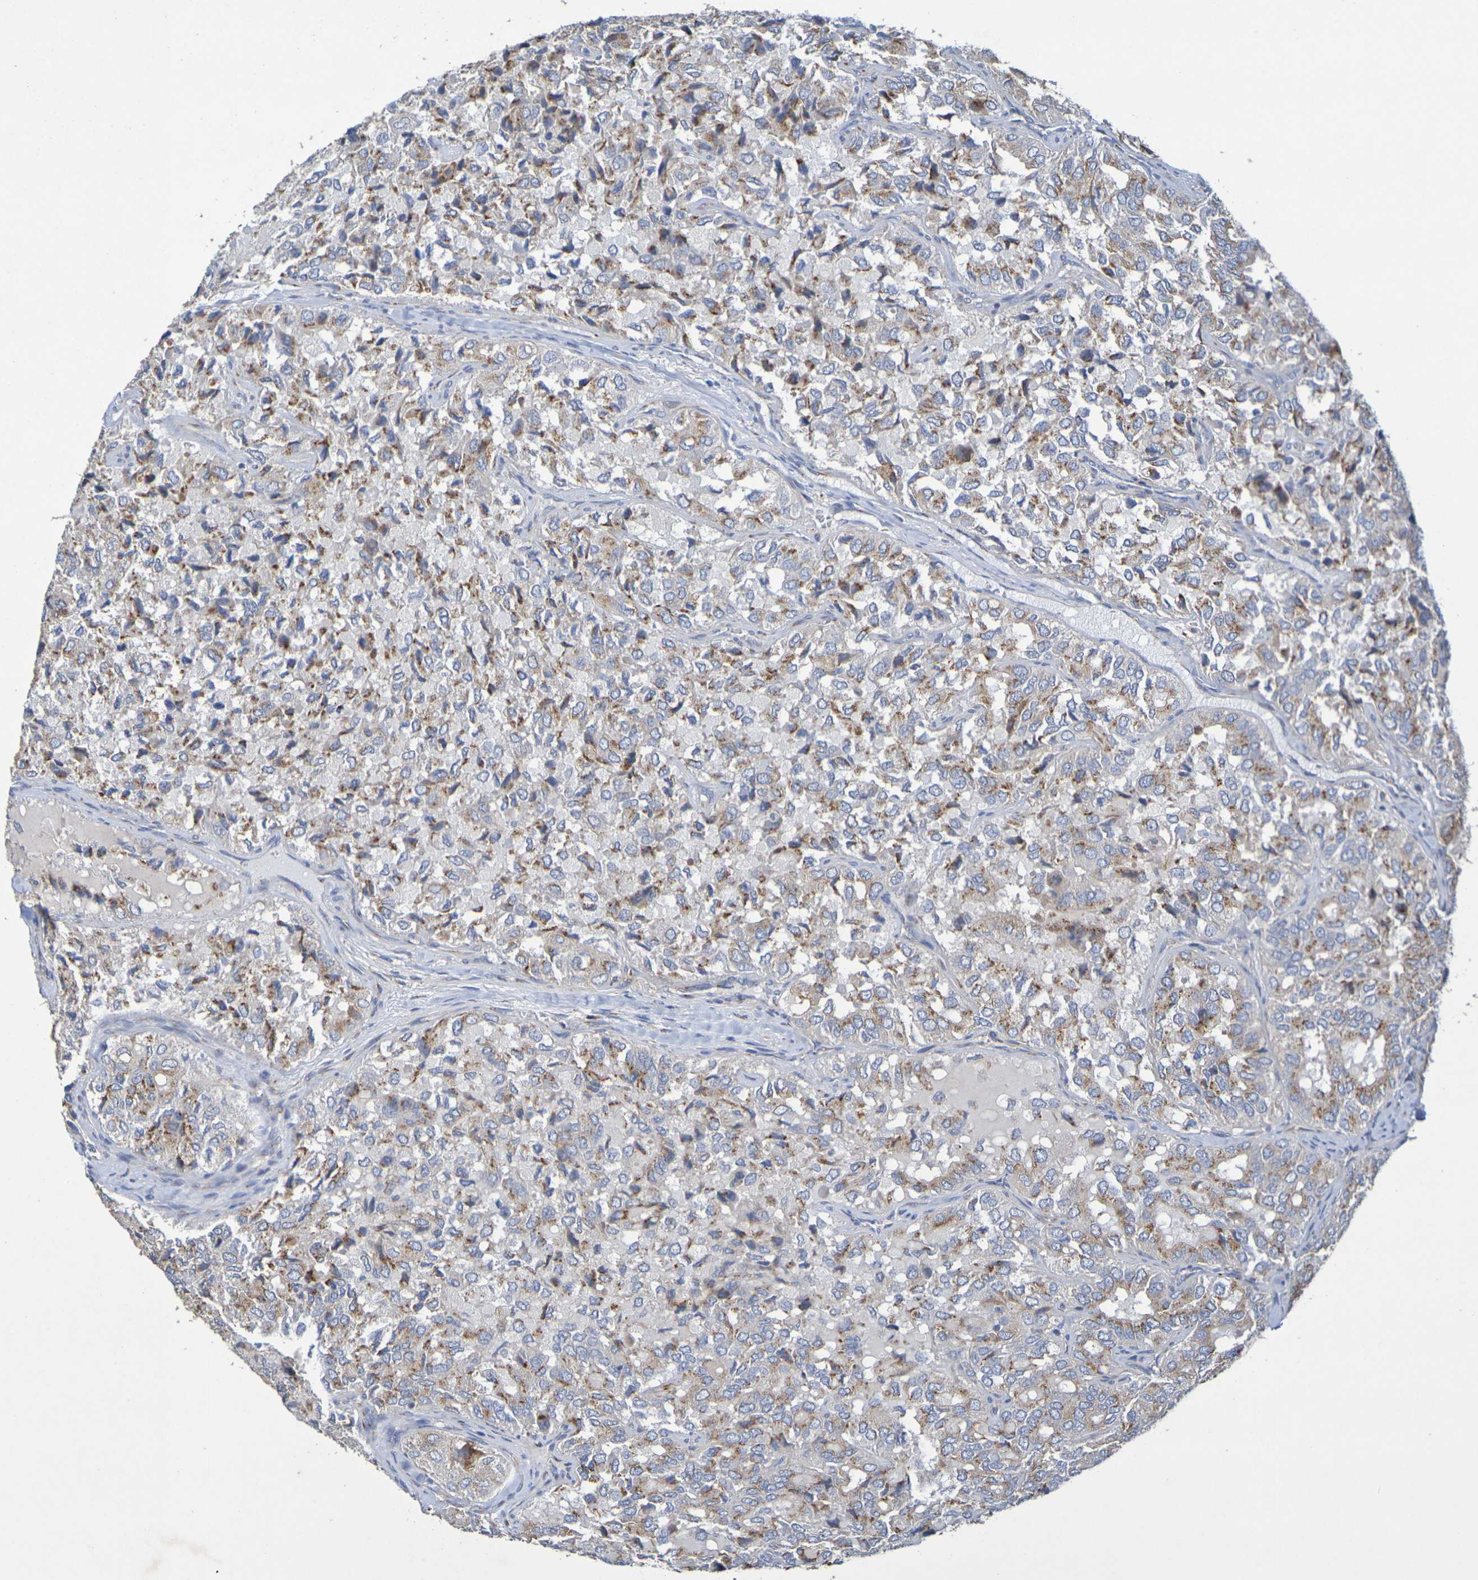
{"staining": {"intensity": "moderate", "quantity": ">75%", "location": "cytoplasmic/membranous"}, "tissue": "thyroid cancer", "cell_type": "Tumor cells", "image_type": "cancer", "snomed": [{"axis": "morphology", "description": "Follicular adenoma carcinoma, NOS"}, {"axis": "topography", "description": "Thyroid gland"}], "caption": "This photomicrograph displays immunohistochemistry (IHC) staining of human thyroid cancer (follicular adenoma carcinoma), with medium moderate cytoplasmic/membranous positivity in approximately >75% of tumor cells.", "gene": "DCP2", "patient": {"sex": "male", "age": 75}}